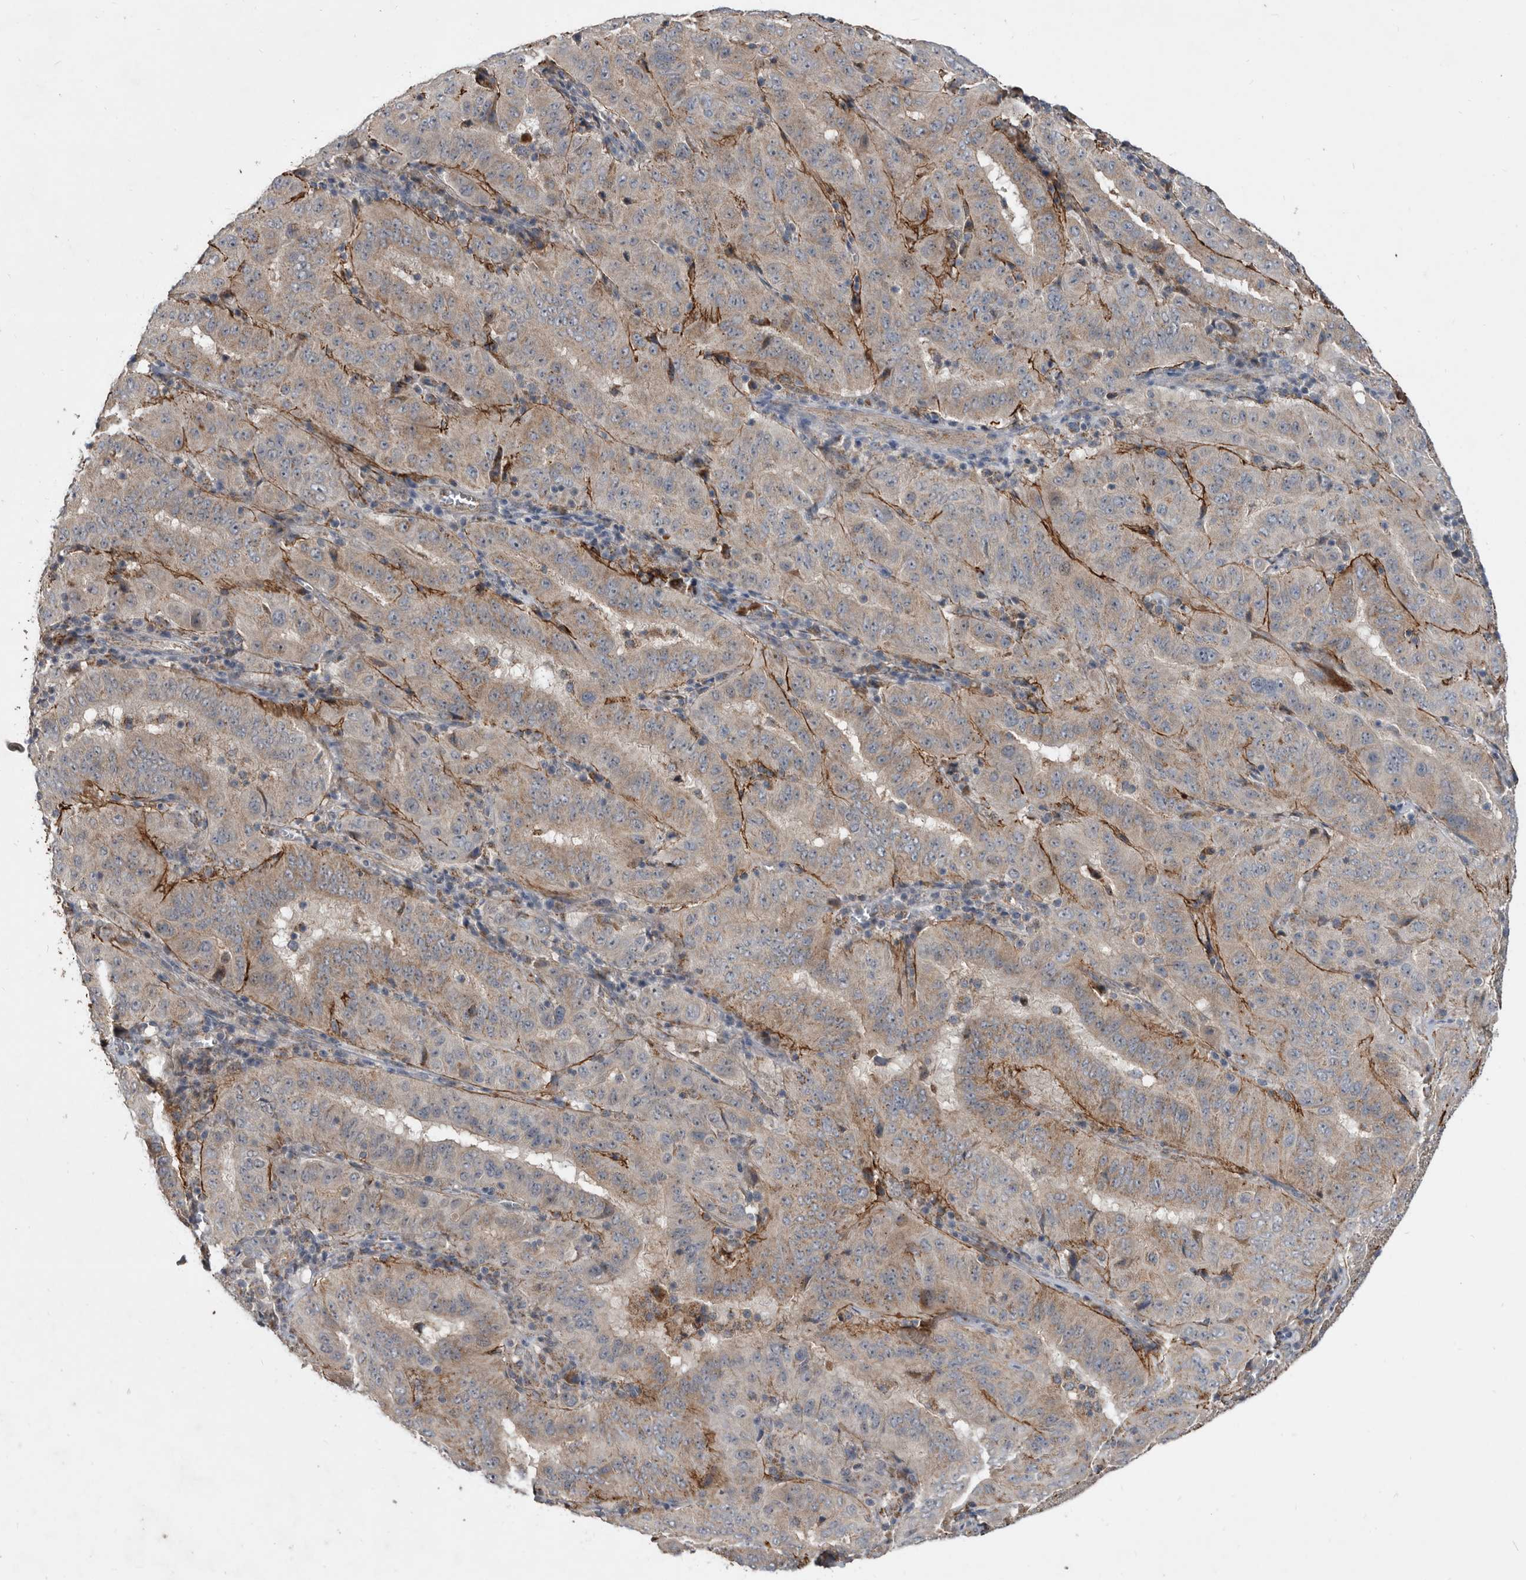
{"staining": {"intensity": "weak", "quantity": ">75%", "location": "cytoplasmic/membranous"}, "tissue": "pancreatic cancer", "cell_type": "Tumor cells", "image_type": "cancer", "snomed": [{"axis": "morphology", "description": "Adenocarcinoma, NOS"}, {"axis": "topography", "description": "Pancreas"}], "caption": "Immunohistochemistry micrograph of neoplastic tissue: human pancreatic adenocarcinoma stained using immunohistochemistry reveals low levels of weak protein expression localized specifically in the cytoplasmic/membranous of tumor cells, appearing as a cytoplasmic/membranous brown color.", "gene": "PI15", "patient": {"sex": "male", "age": 63}}